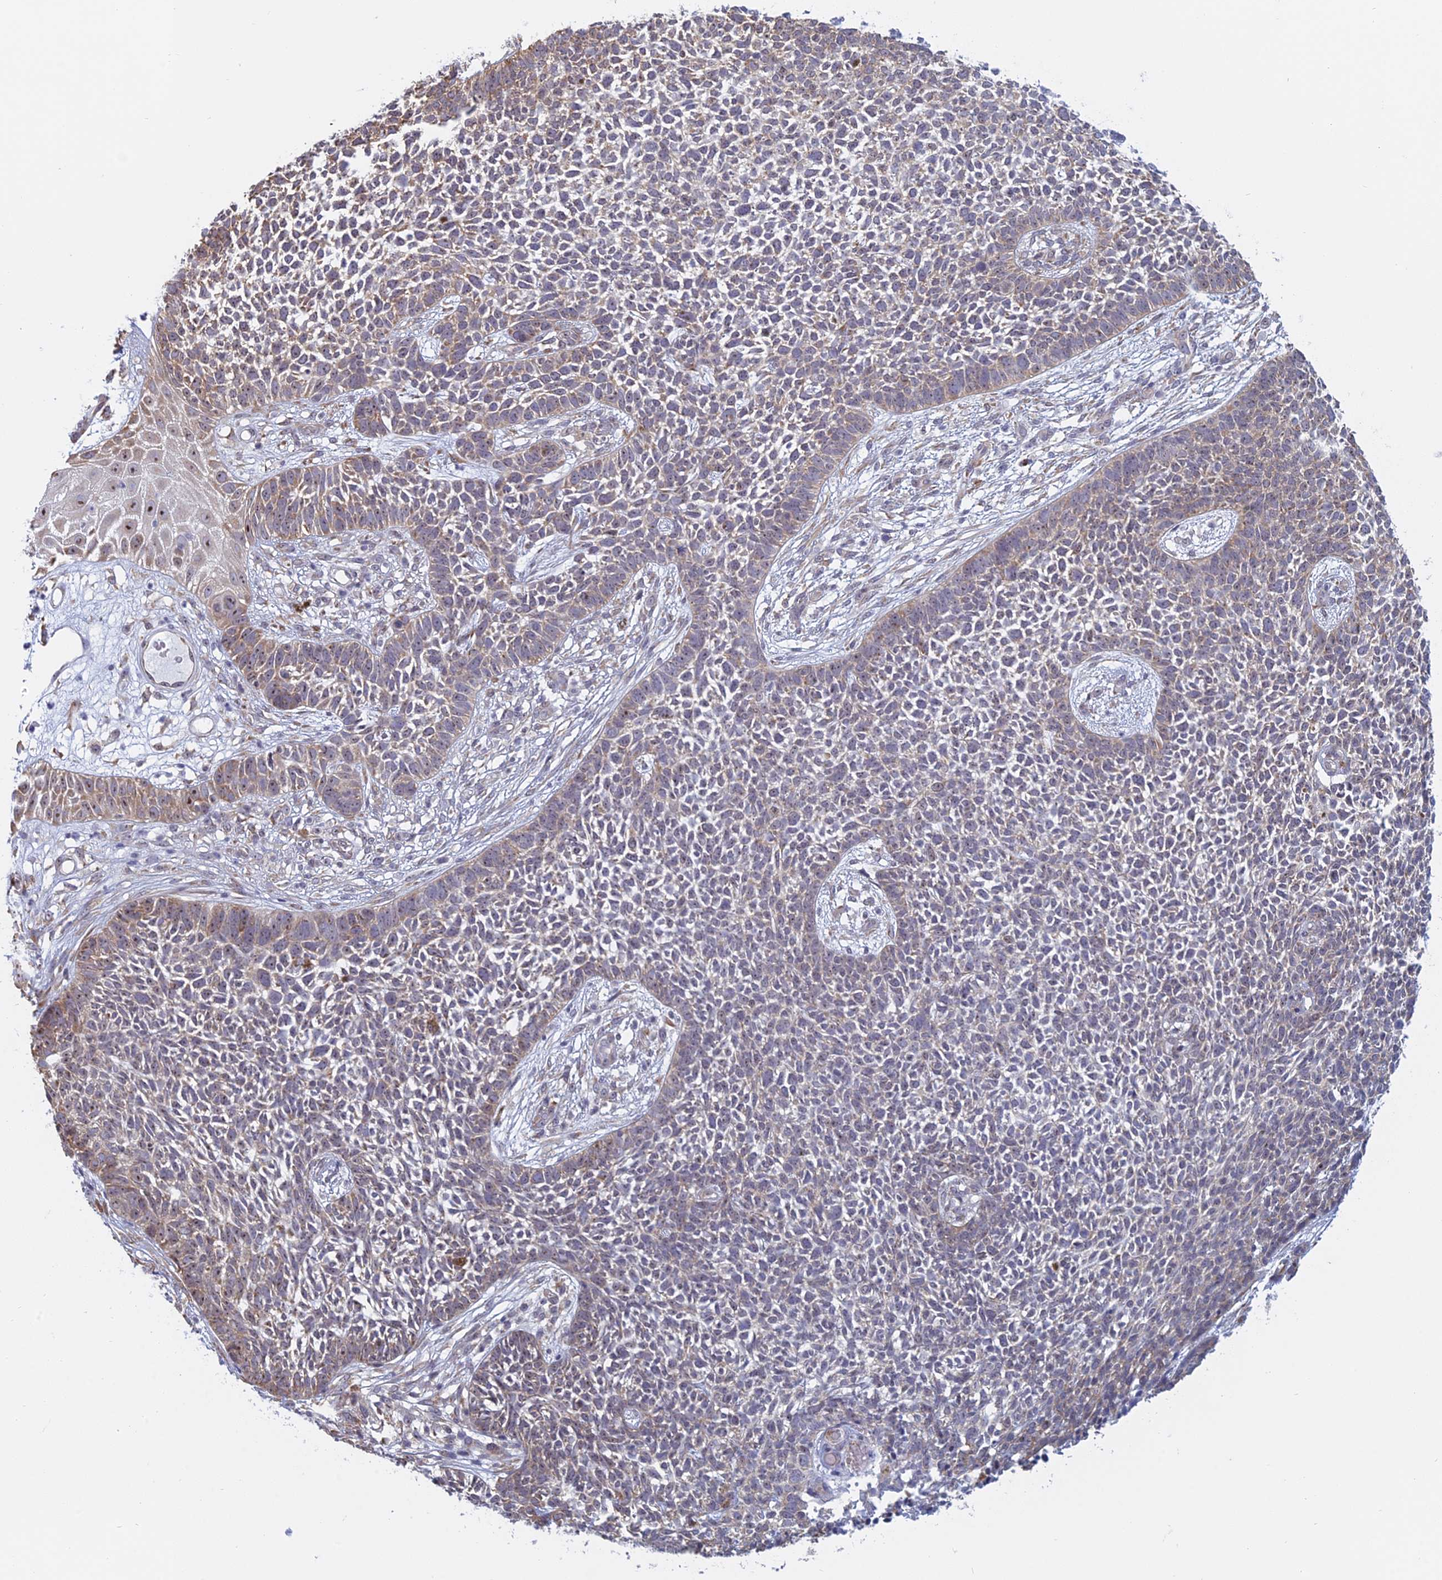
{"staining": {"intensity": "weak", "quantity": "<25%", "location": "cytoplasmic/membranous,nuclear"}, "tissue": "skin cancer", "cell_type": "Tumor cells", "image_type": "cancer", "snomed": [{"axis": "morphology", "description": "Basal cell carcinoma"}, {"axis": "topography", "description": "Skin"}], "caption": "Immunohistochemistry (IHC) histopathology image of neoplastic tissue: skin cancer (basal cell carcinoma) stained with DAB shows no significant protein expression in tumor cells.", "gene": "RPS19BP1", "patient": {"sex": "female", "age": 84}}